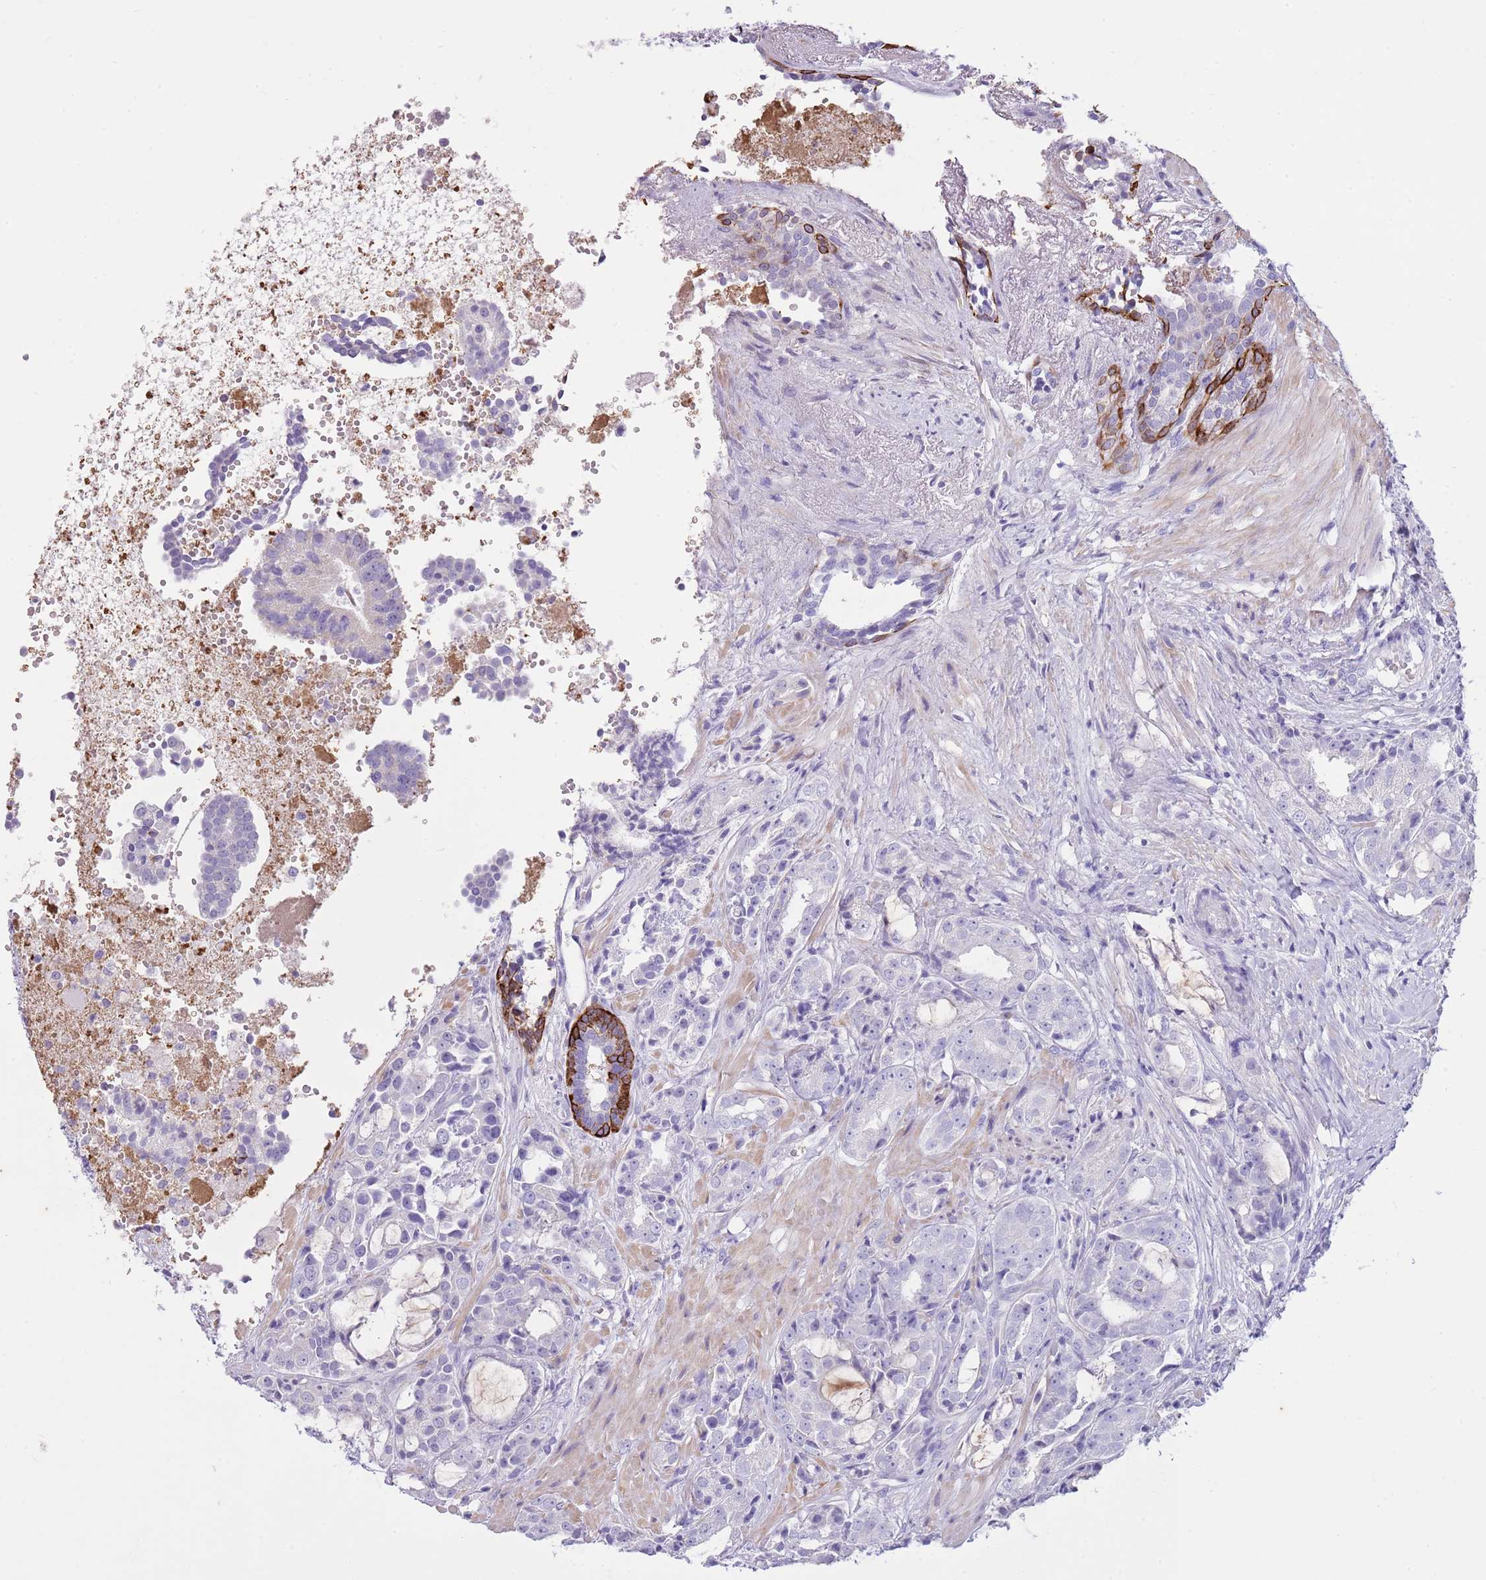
{"staining": {"intensity": "negative", "quantity": "none", "location": "none"}, "tissue": "prostate cancer", "cell_type": "Tumor cells", "image_type": "cancer", "snomed": [{"axis": "morphology", "description": "Adenocarcinoma, High grade"}, {"axis": "topography", "description": "Prostate"}], "caption": "Tumor cells show no significant positivity in prostate cancer. (Brightfield microscopy of DAB IHC at high magnification).", "gene": "CNPPD1", "patient": {"sex": "male", "age": 71}}